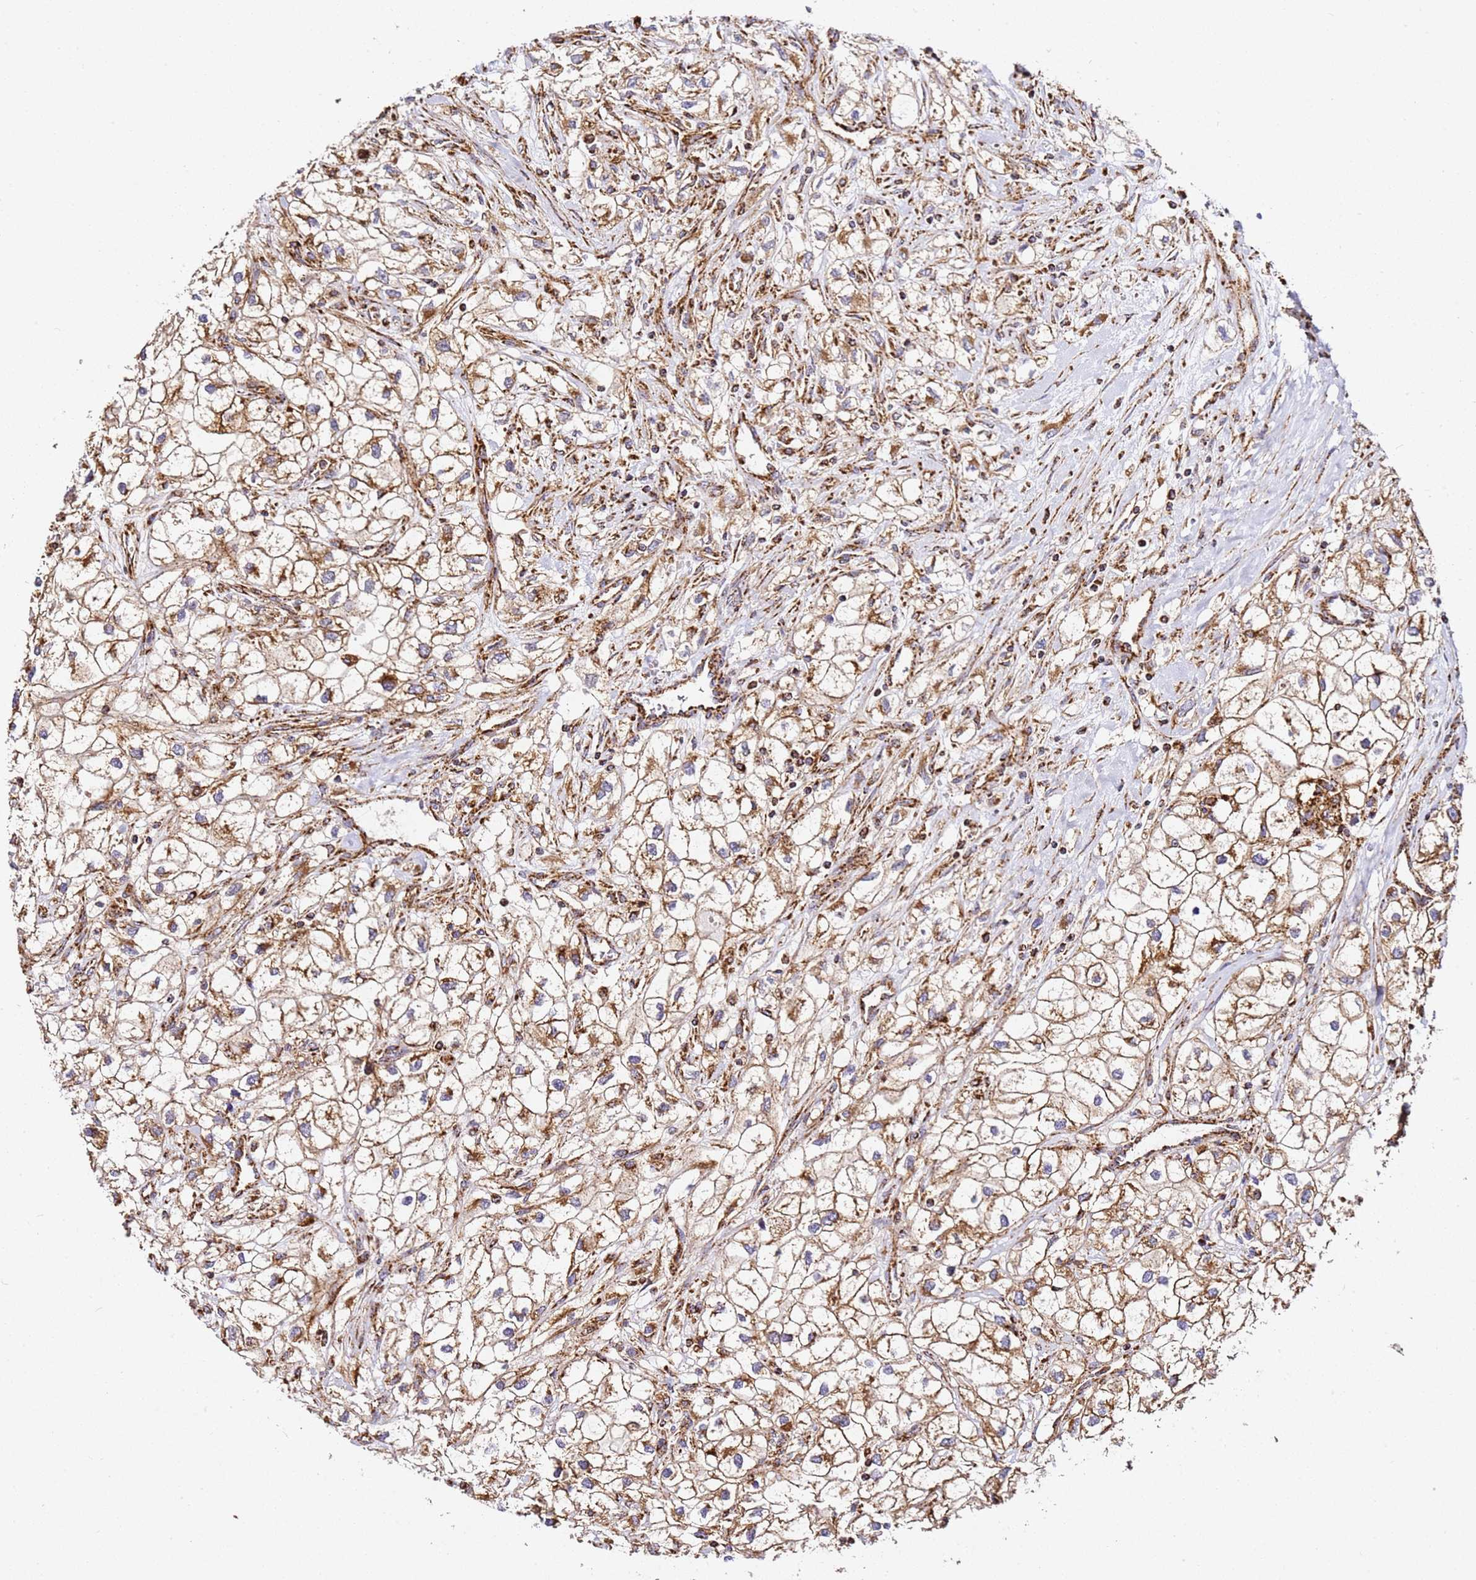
{"staining": {"intensity": "moderate", "quantity": ">75%", "location": "cytoplasmic/membranous"}, "tissue": "renal cancer", "cell_type": "Tumor cells", "image_type": "cancer", "snomed": [{"axis": "morphology", "description": "Adenocarcinoma, NOS"}, {"axis": "topography", "description": "Kidney"}], "caption": "The micrograph exhibits immunohistochemical staining of renal adenocarcinoma. There is moderate cytoplasmic/membranous staining is appreciated in approximately >75% of tumor cells.", "gene": "NDUFA3", "patient": {"sex": "male", "age": 59}}